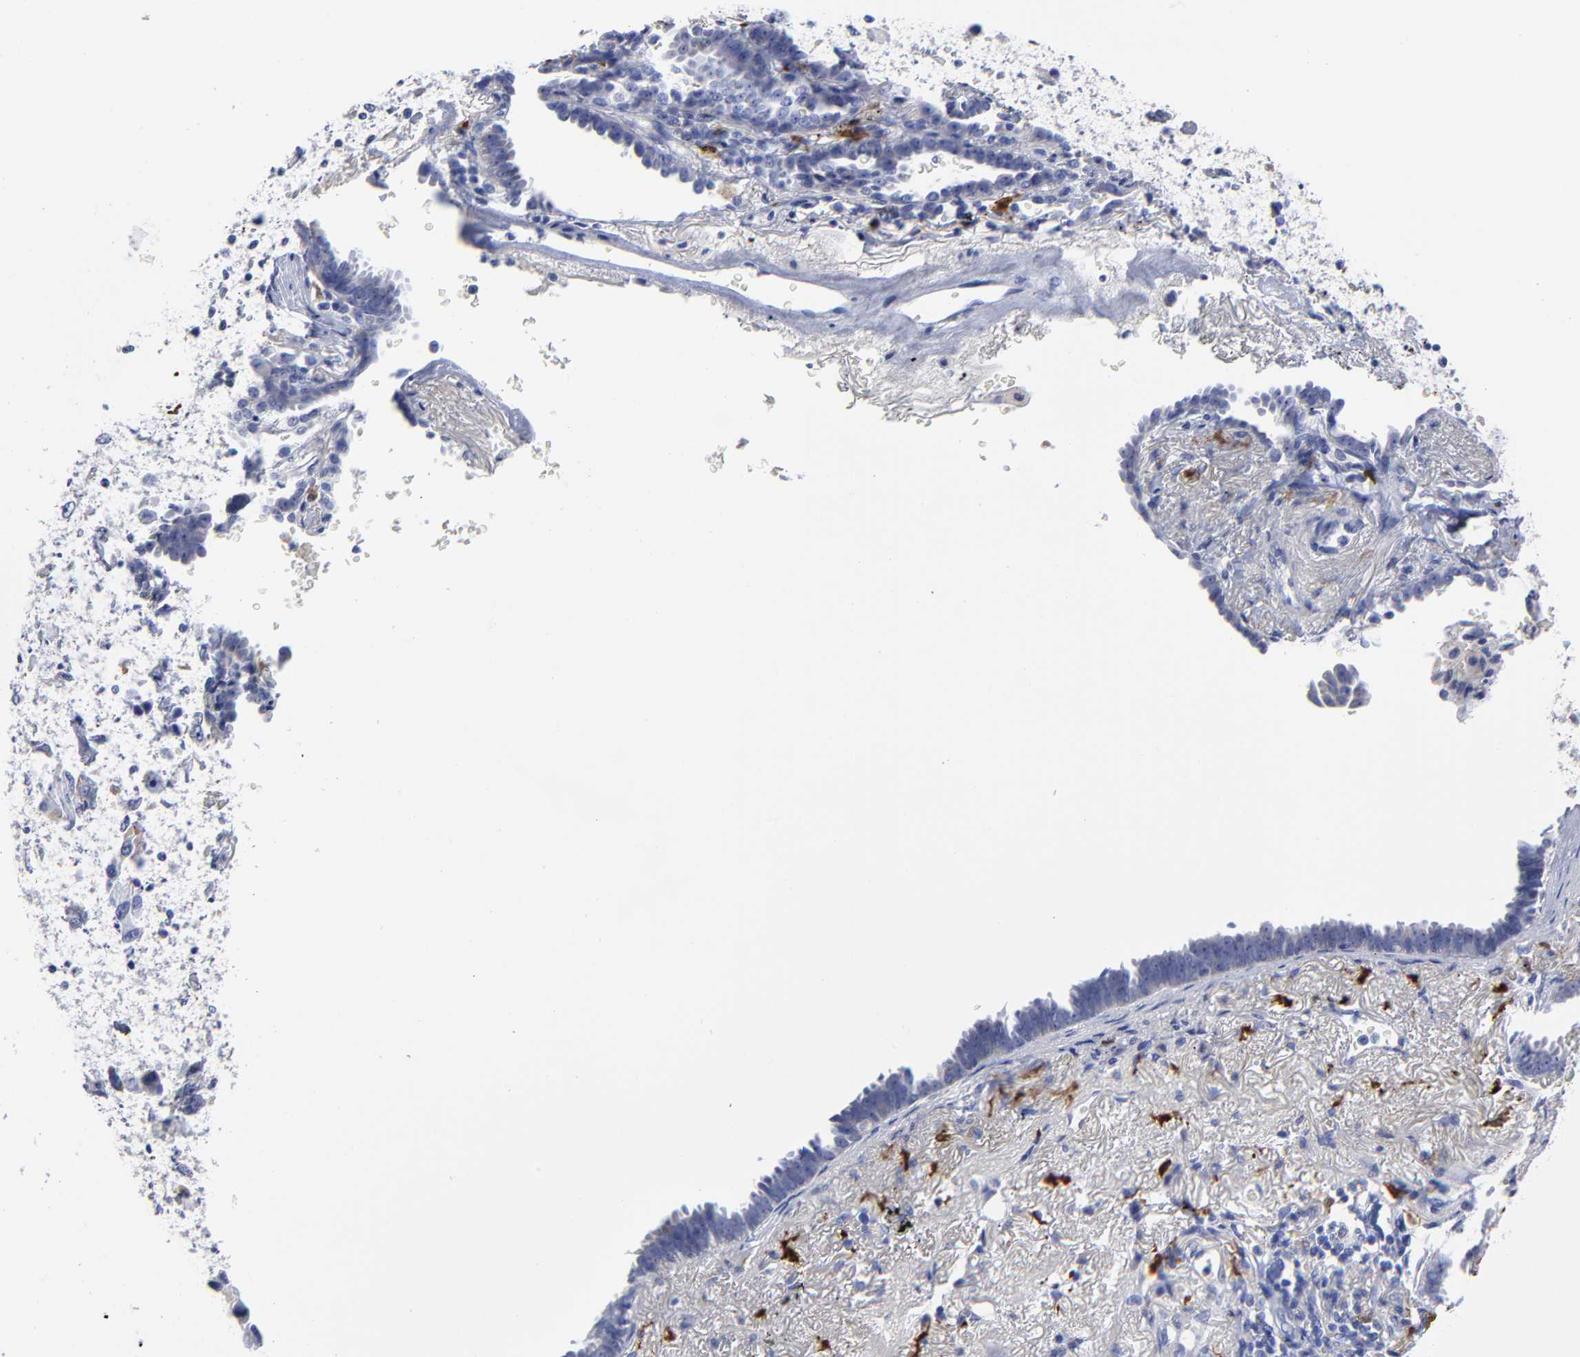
{"staining": {"intensity": "negative", "quantity": "none", "location": "none"}, "tissue": "lung cancer", "cell_type": "Tumor cells", "image_type": "cancer", "snomed": [{"axis": "morphology", "description": "Adenocarcinoma, NOS"}, {"axis": "topography", "description": "Lung"}], "caption": "DAB immunohistochemical staining of human lung adenocarcinoma reveals no significant positivity in tumor cells.", "gene": "PTP4A1", "patient": {"sex": "female", "age": 64}}